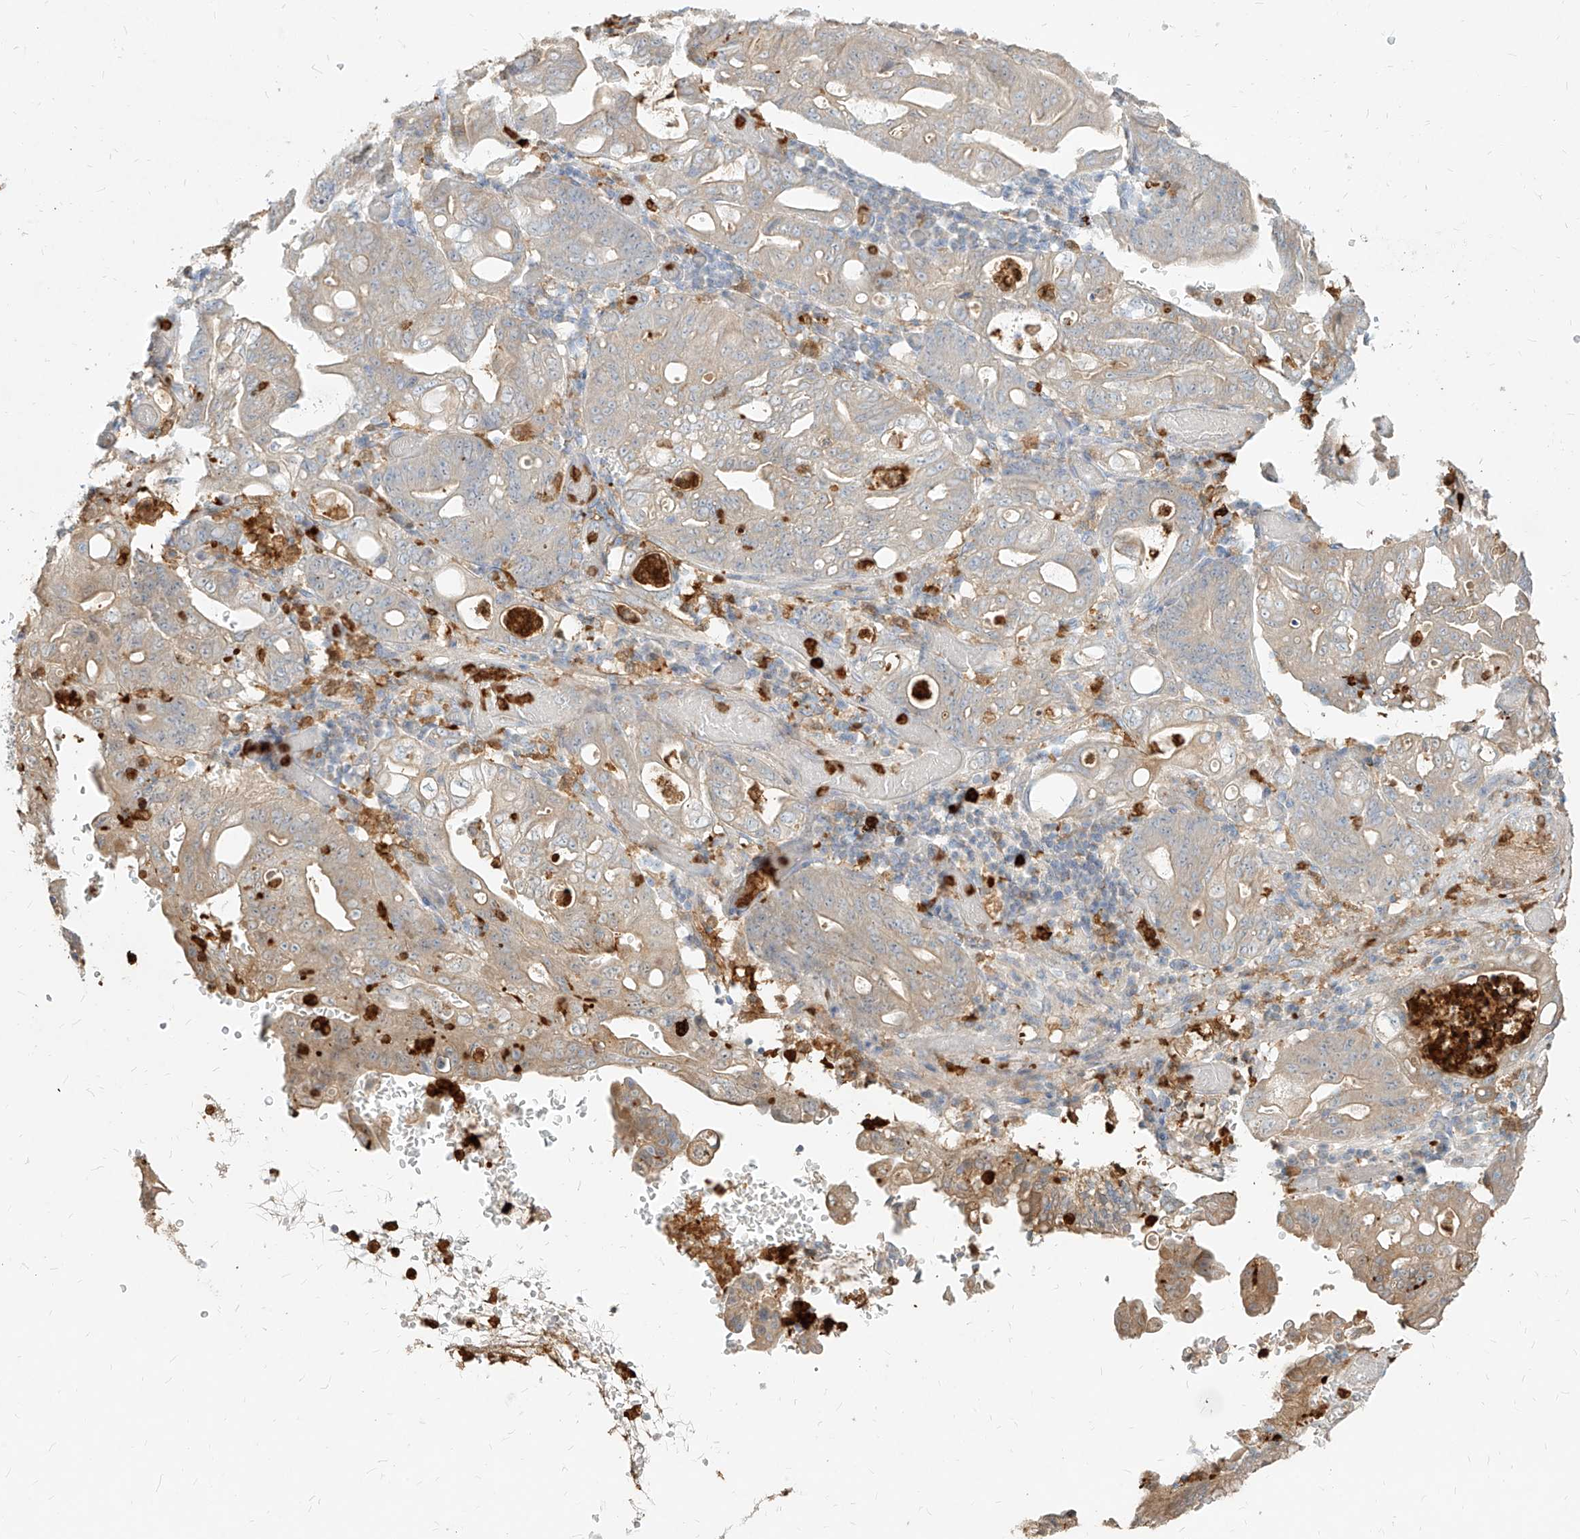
{"staining": {"intensity": "moderate", "quantity": "<25%", "location": "cytoplasmic/membranous"}, "tissue": "stomach cancer", "cell_type": "Tumor cells", "image_type": "cancer", "snomed": [{"axis": "morphology", "description": "Adenocarcinoma, NOS"}, {"axis": "topography", "description": "Stomach"}], "caption": "Immunohistochemical staining of stomach cancer displays moderate cytoplasmic/membranous protein staining in approximately <25% of tumor cells. The protein is shown in brown color, while the nuclei are stained blue.", "gene": "PGD", "patient": {"sex": "female", "age": 73}}